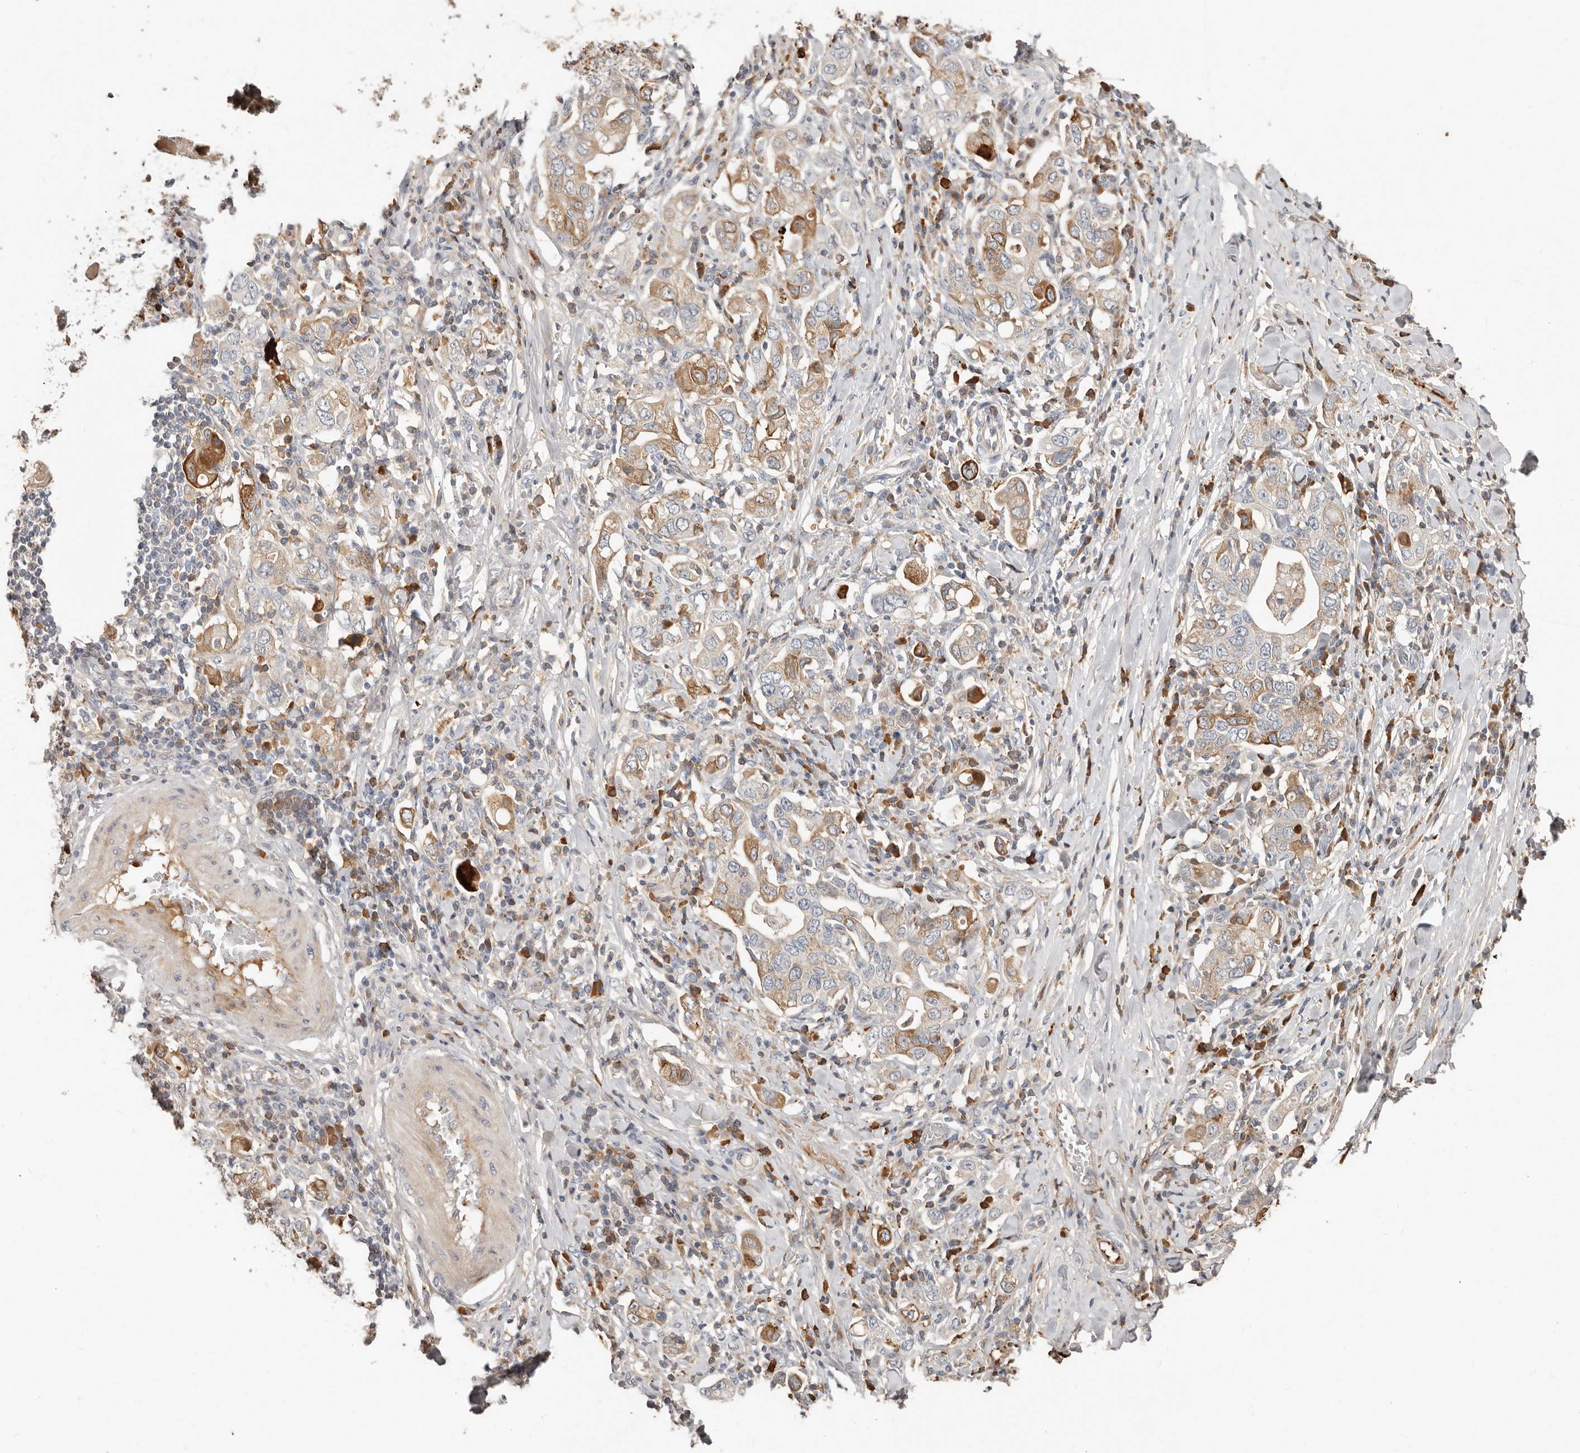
{"staining": {"intensity": "moderate", "quantity": ">75%", "location": "cytoplasmic/membranous"}, "tissue": "stomach cancer", "cell_type": "Tumor cells", "image_type": "cancer", "snomed": [{"axis": "morphology", "description": "Adenocarcinoma, NOS"}, {"axis": "topography", "description": "Stomach, upper"}], "caption": "A photomicrograph showing moderate cytoplasmic/membranous positivity in approximately >75% of tumor cells in stomach adenocarcinoma, as visualized by brown immunohistochemical staining.", "gene": "MTFR2", "patient": {"sex": "male", "age": 62}}